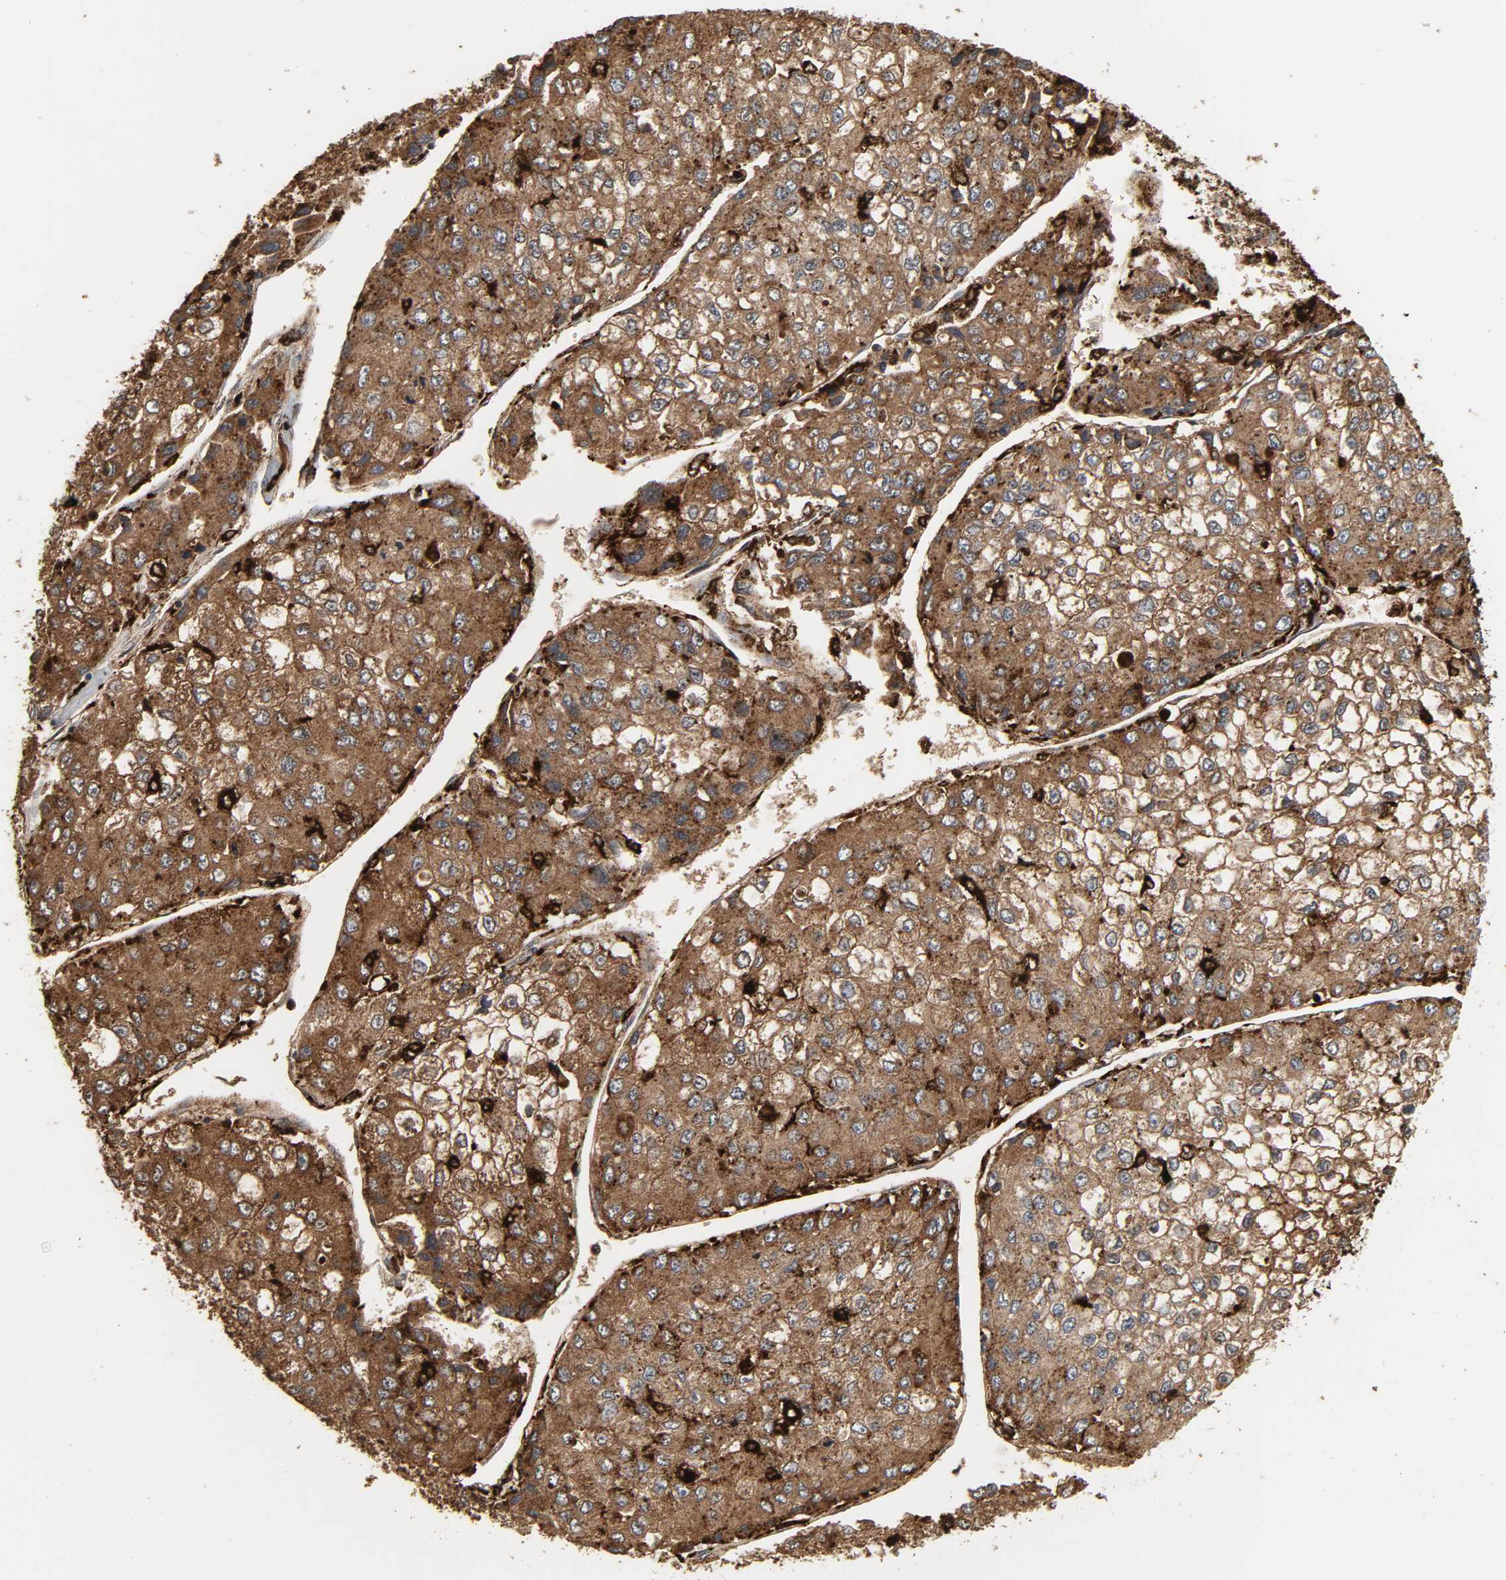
{"staining": {"intensity": "strong", "quantity": ">75%", "location": "cytoplasmic/membranous"}, "tissue": "liver cancer", "cell_type": "Tumor cells", "image_type": "cancer", "snomed": [{"axis": "morphology", "description": "Carcinoma, Hepatocellular, NOS"}, {"axis": "topography", "description": "Liver"}], "caption": "Liver hepatocellular carcinoma stained with DAB immunohistochemistry (IHC) reveals high levels of strong cytoplasmic/membranous positivity in approximately >75% of tumor cells. The staining is performed using DAB brown chromogen to label protein expression. The nuclei are counter-stained blue using hematoxylin.", "gene": "PSAP", "patient": {"sex": "female", "age": 66}}